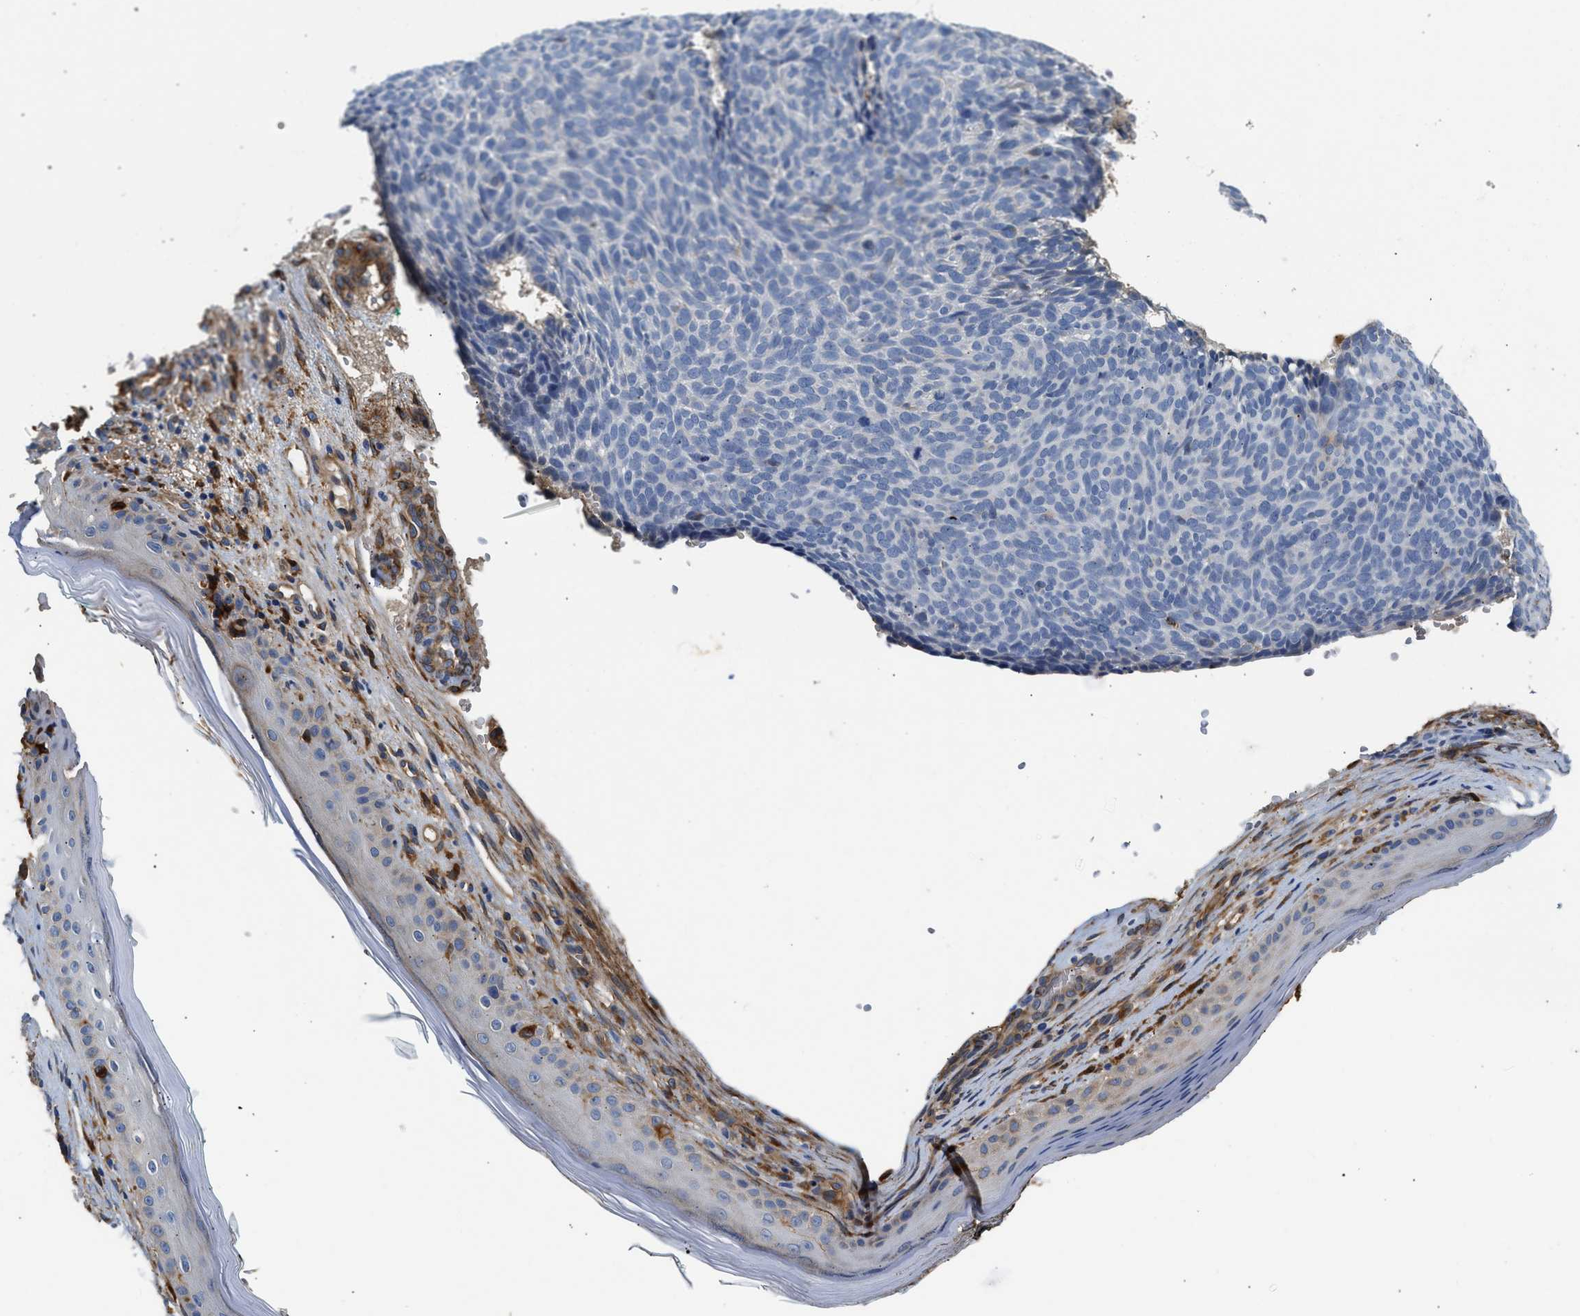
{"staining": {"intensity": "negative", "quantity": "none", "location": "none"}, "tissue": "skin cancer", "cell_type": "Tumor cells", "image_type": "cancer", "snomed": [{"axis": "morphology", "description": "Basal cell carcinoma"}, {"axis": "topography", "description": "Skin"}], "caption": "IHC micrograph of skin cancer (basal cell carcinoma) stained for a protein (brown), which displays no positivity in tumor cells.", "gene": "RAB31", "patient": {"sex": "male", "age": 61}}